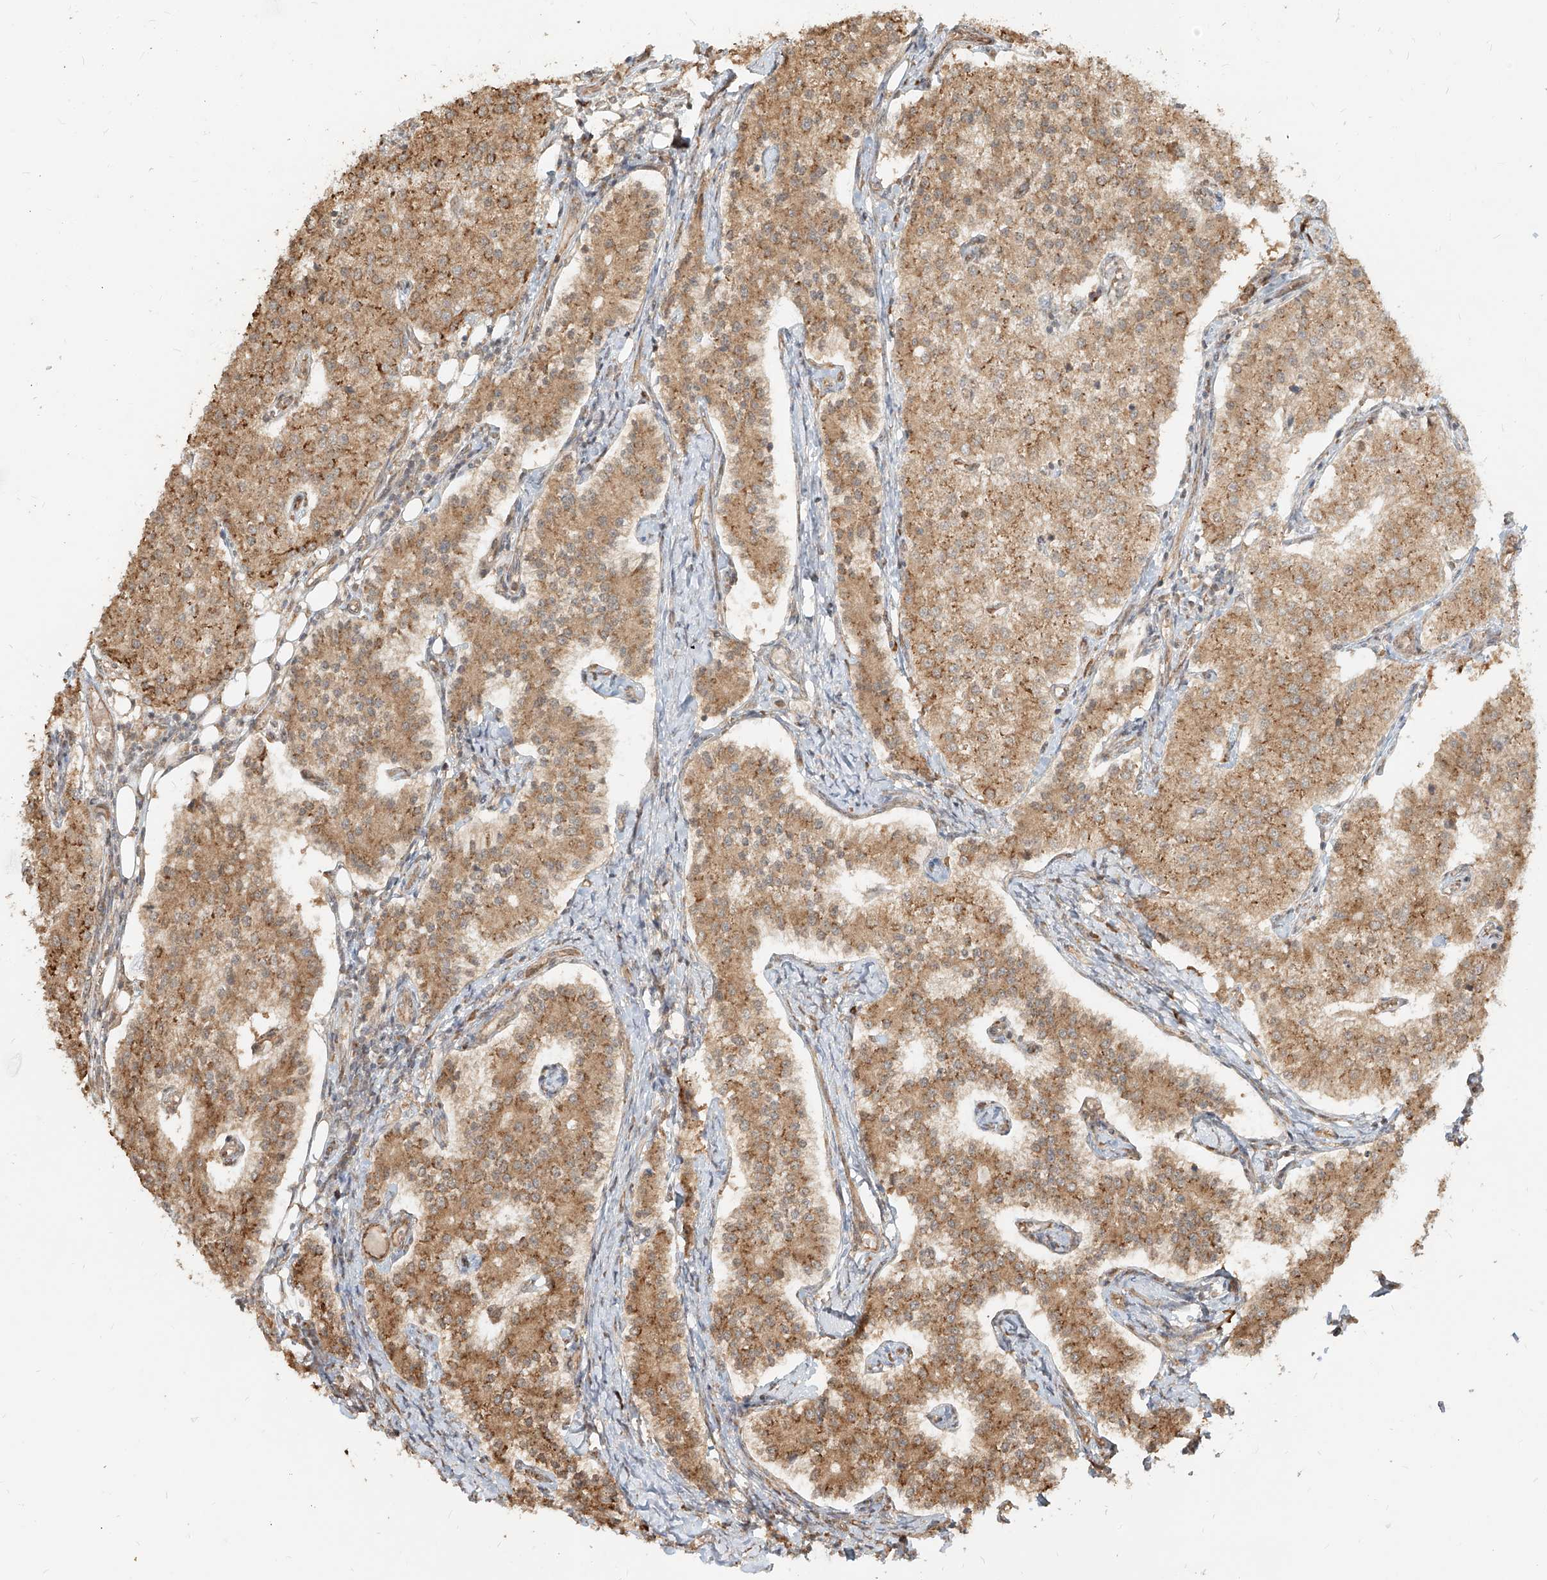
{"staining": {"intensity": "moderate", "quantity": ">75%", "location": "cytoplasmic/membranous"}, "tissue": "carcinoid", "cell_type": "Tumor cells", "image_type": "cancer", "snomed": [{"axis": "morphology", "description": "Carcinoid, malignant, NOS"}, {"axis": "topography", "description": "Colon"}], "caption": "Tumor cells reveal medium levels of moderate cytoplasmic/membranous staining in approximately >75% of cells in malignant carcinoid. (IHC, brightfield microscopy, high magnification).", "gene": "UBE2K", "patient": {"sex": "female", "age": 52}}